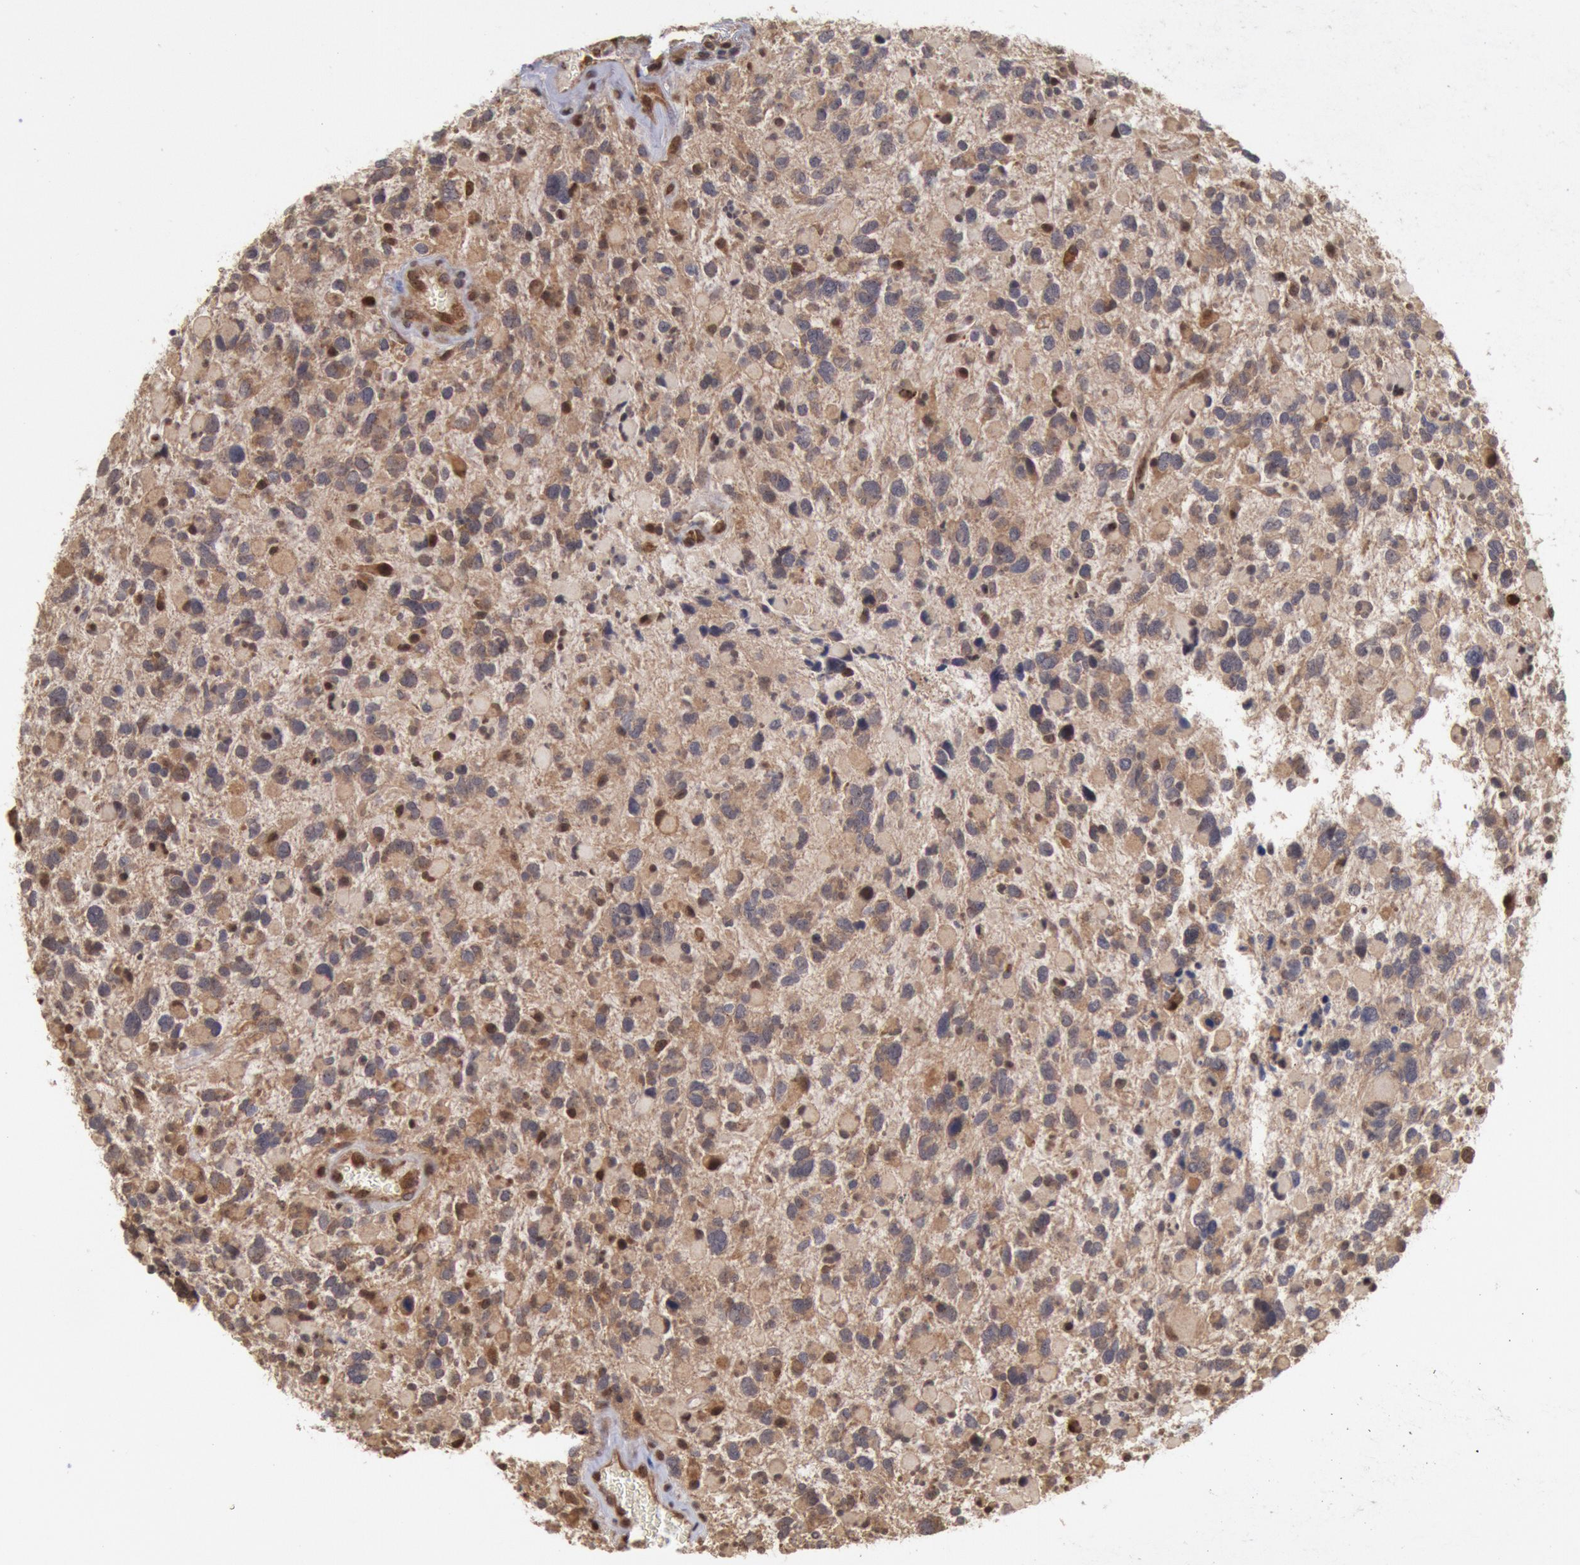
{"staining": {"intensity": "moderate", "quantity": "<25%", "location": "cytoplasmic/membranous"}, "tissue": "glioma", "cell_type": "Tumor cells", "image_type": "cancer", "snomed": [{"axis": "morphology", "description": "Glioma, malignant, High grade"}, {"axis": "topography", "description": "Brain"}], "caption": "Approximately <25% of tumor cells in human malignant high-grade glioma exhibit moderate cytoplasmic/membranous protein expression as visualized by brown immunohistochemical staining.", "gene": "STX17", "patient": {"sex": "female", "age": 37}}